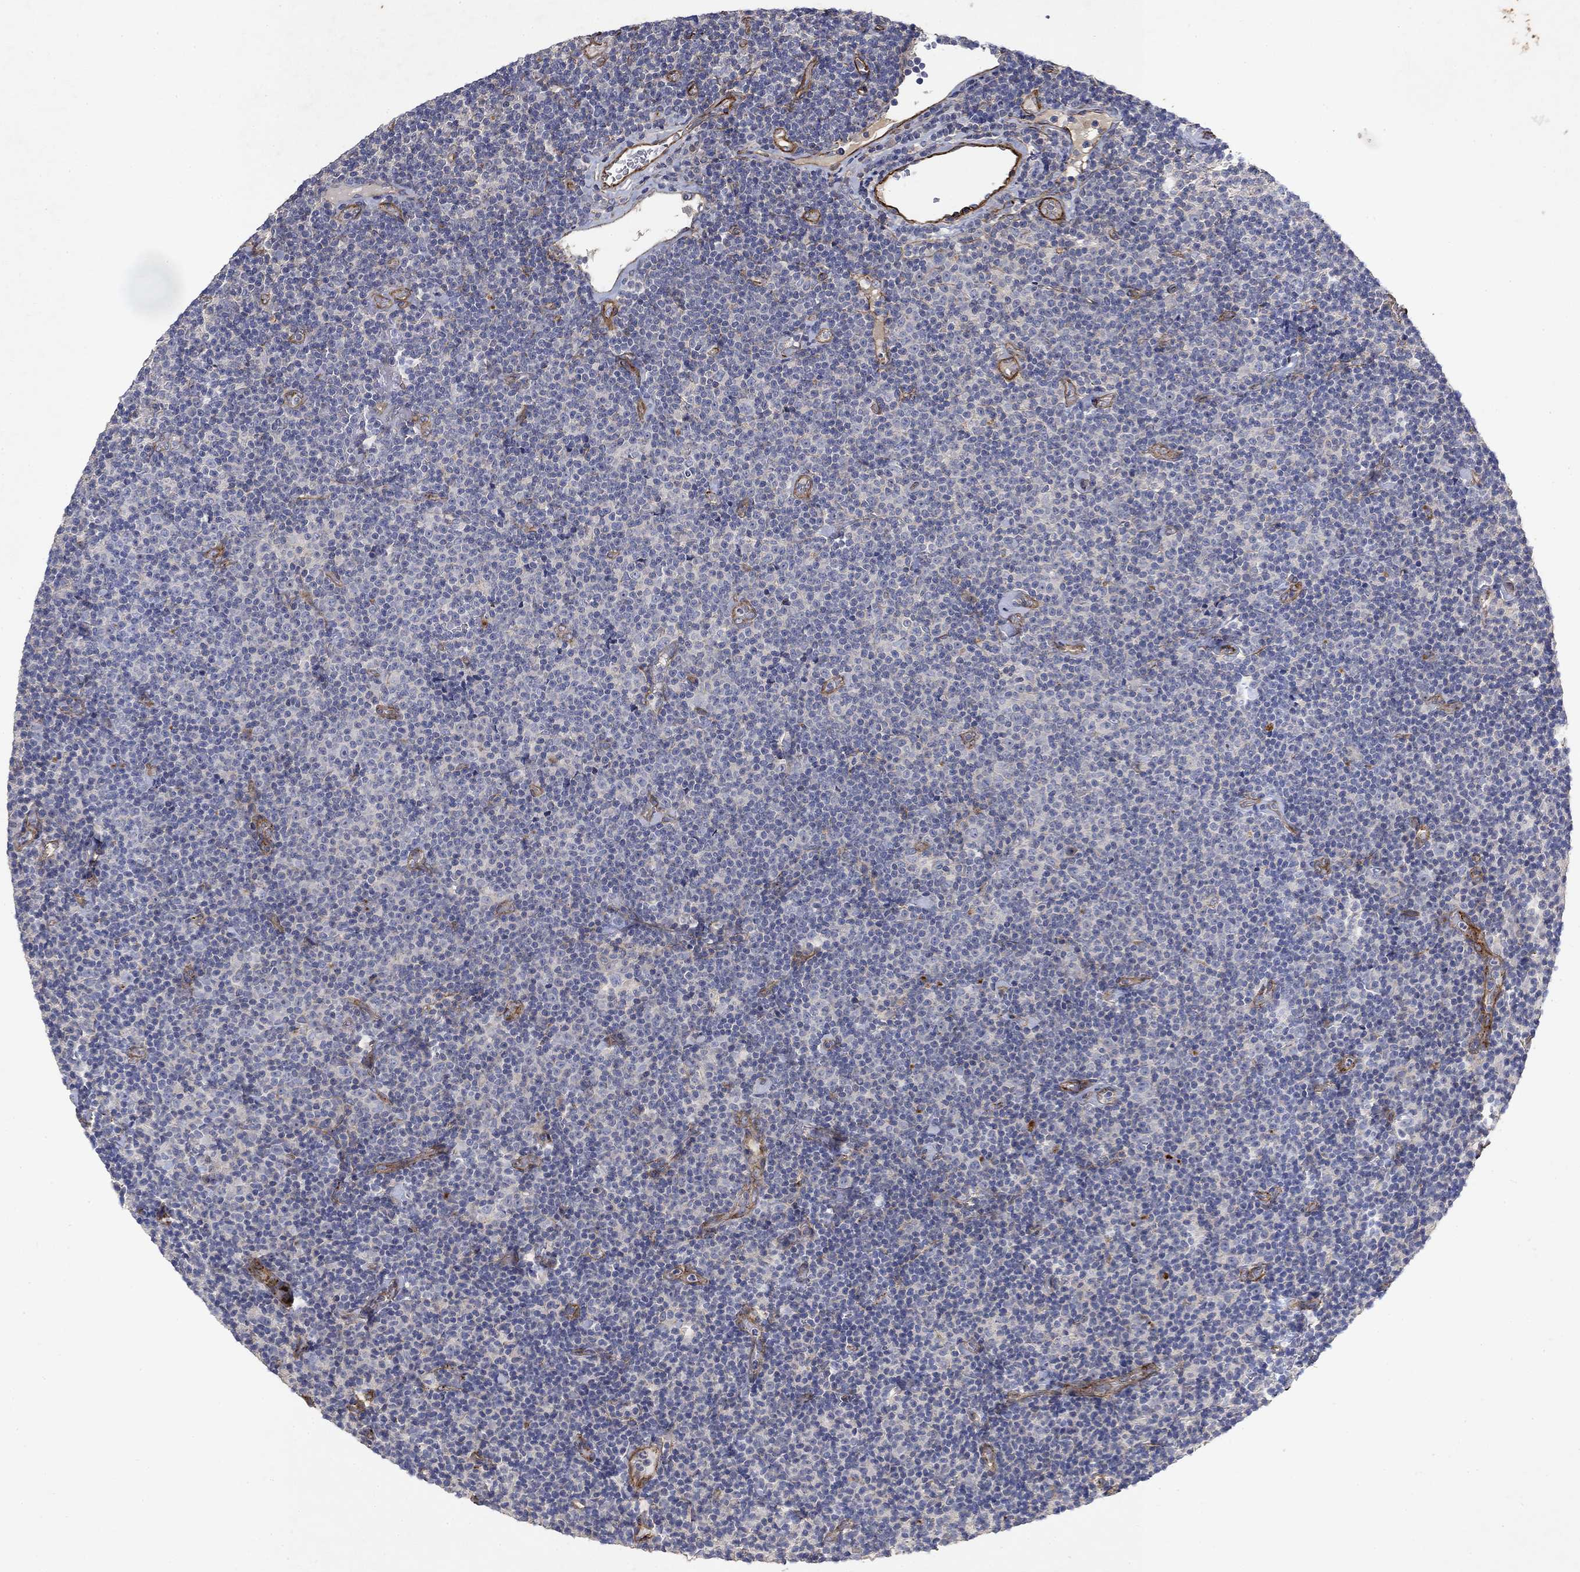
{"staining": {"intensity": "negative", "quantity": "none", "location": "none"}, "tissue": "lymphoma", "cell_type": "Tumor cells", "image_type": "cancer", "snomed": [{"axis": "morphology", "description": "Malignant lymphoma, non-Hodgkin's type, Low grade"}, {"axis": "topography", "description": "Lymph node"}], "caption": "Tumor cells show no significant staining in lymphoma. (DAB immunohistochemistry (IHC), high magnification).", "gene": "COL4A2", "patient": {"sex": "male", "age": 81}}